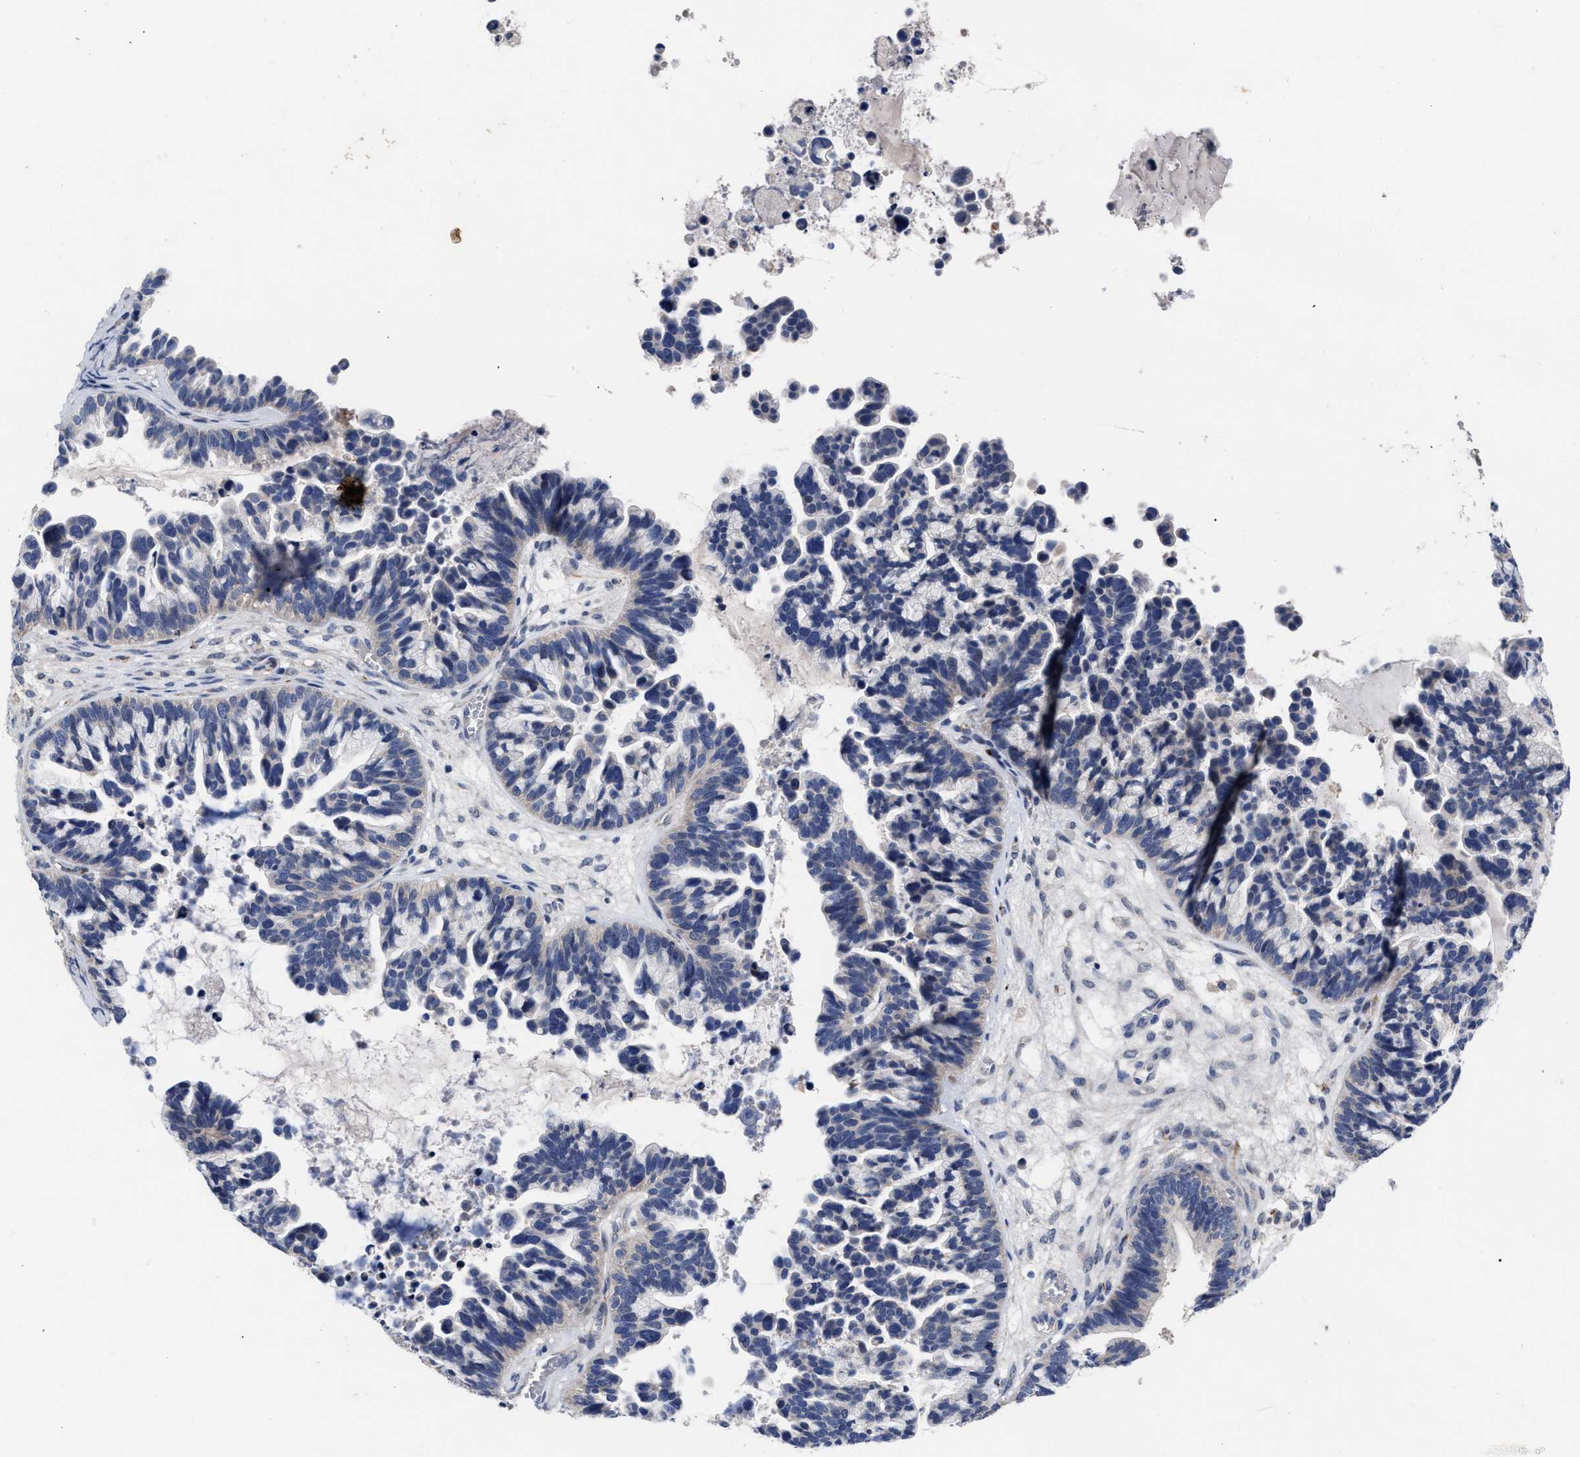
{"staining": {"intensity": "negative", "quantity": "none", "location": "none"}, "tissue": "ovarian cancer", "cell_type": "Tumor cells", "image_type": "cancer", "snomed": [{"axis": "morphology", "description": "Cystadenocarcinoma, serous, NOS"}, {"axis": "topography", "description": "Ovary"}], "caption": "Immunohistochemistry (IHC) photomicrograph of human ovarian cancer (serous cystadenocarcinoma) stained for a protein (brown), which reveals no expression in tumor cells.", "gene": "CCN5", "patient": {"sex": "female", "age": 56}}